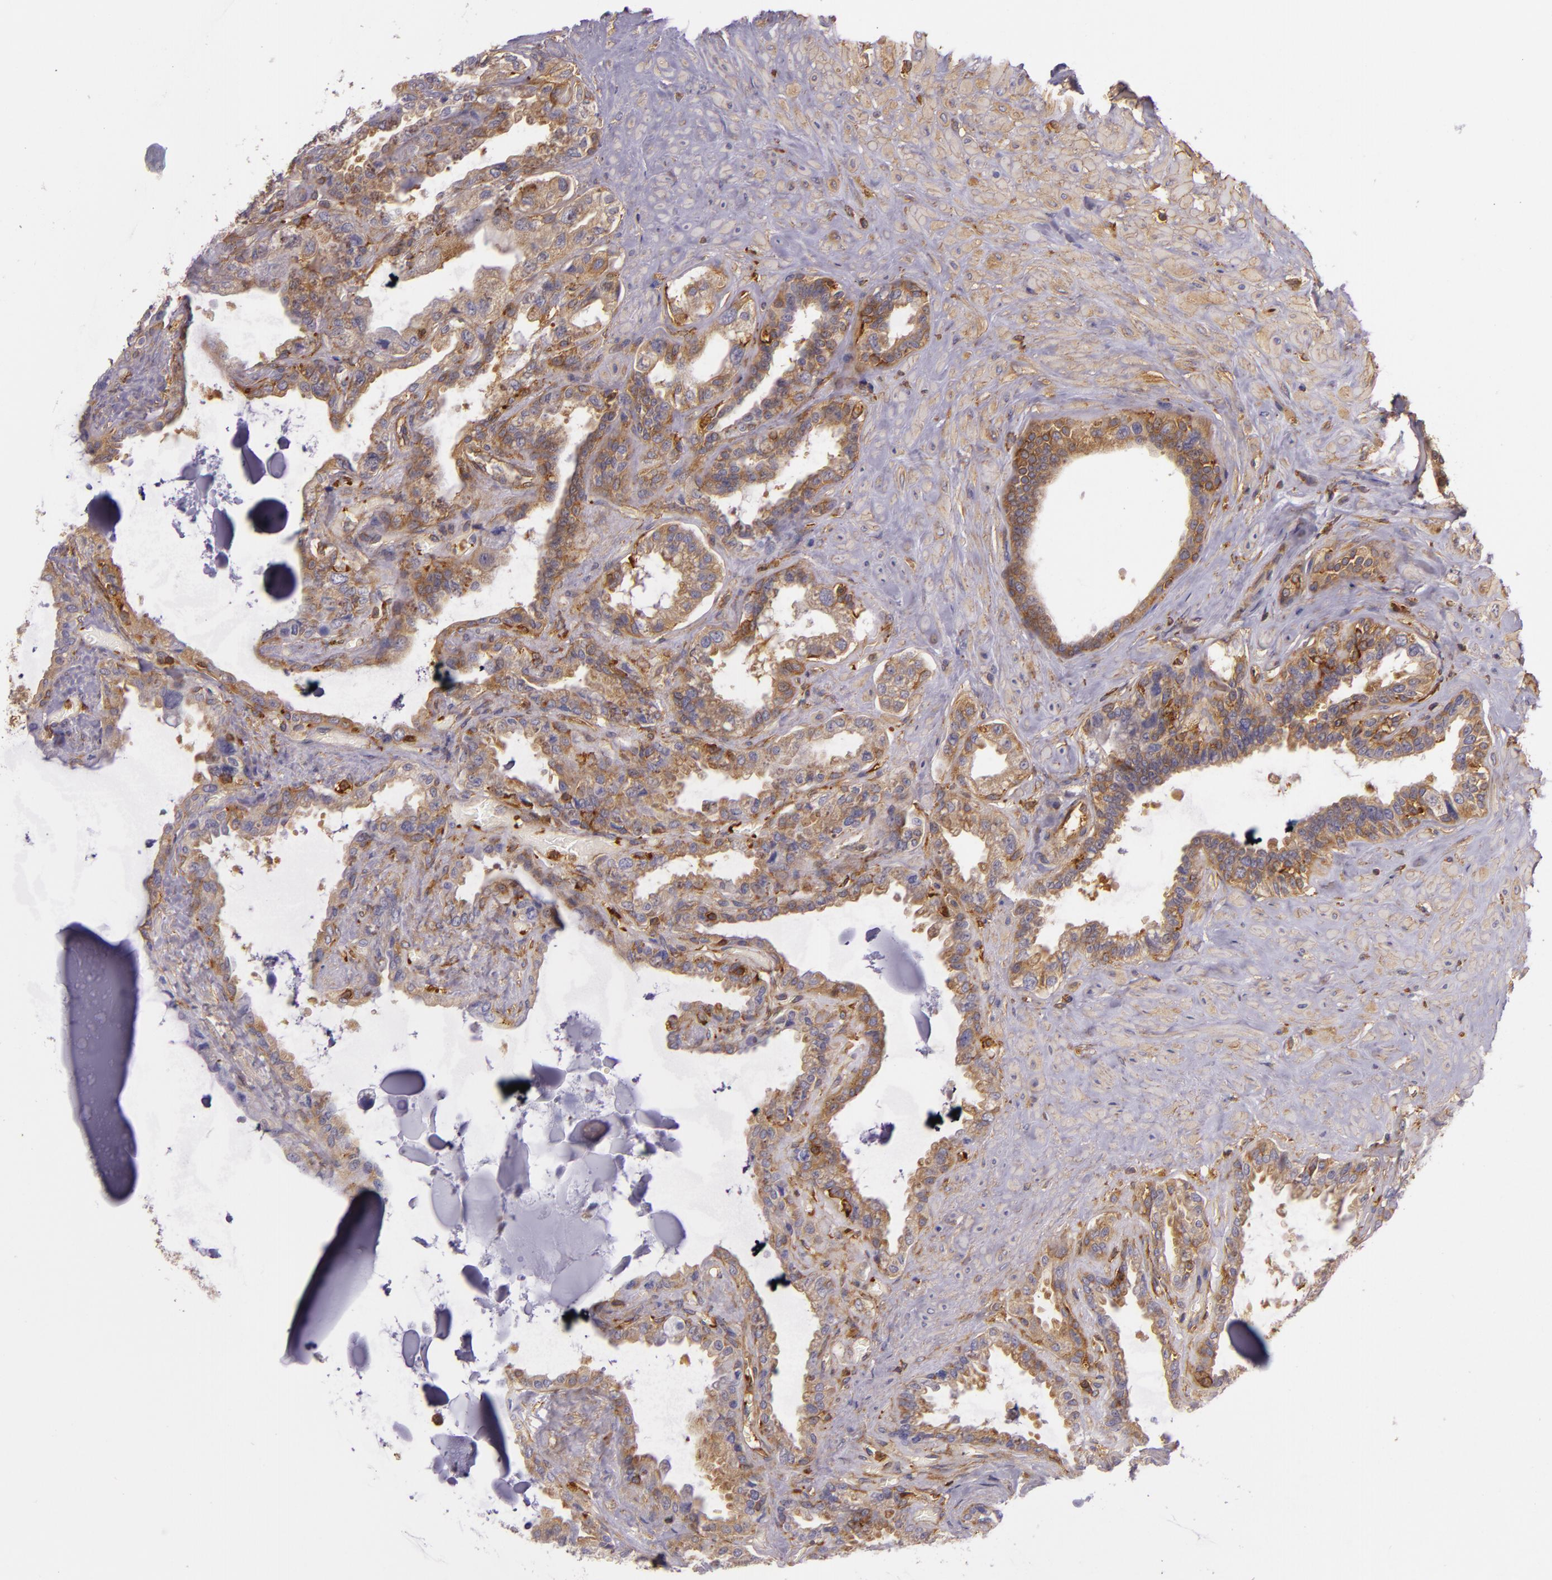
{"staining": {"intensity": "moderate", "quantity": ">75%", "location": "cytoplasmic/membranous"}, "tissue": "seminal vesicle", "cell_type": "Glandular cells", "image_type": "normal", "snomed": [{"axis": "morphology", "description": "Normal tissue, NOS"}, {"axis": "morphology", "description": "Inflammation, NOS"}, {"axis": "topography", "description": "Urinary bladder"}, {"axis": "topography", "description": "Prostate"}, {"axis": "topography", "description": "Seminal veicle"}], "caption": "About >75% of glandular cells in normal human seminal vesicle show moderate cytoplasmic/membranous protein staining as visualized by brown immunohistochemical staining.", "gene": "TLN1", "patient": {"sex": "male", "age": 82}}